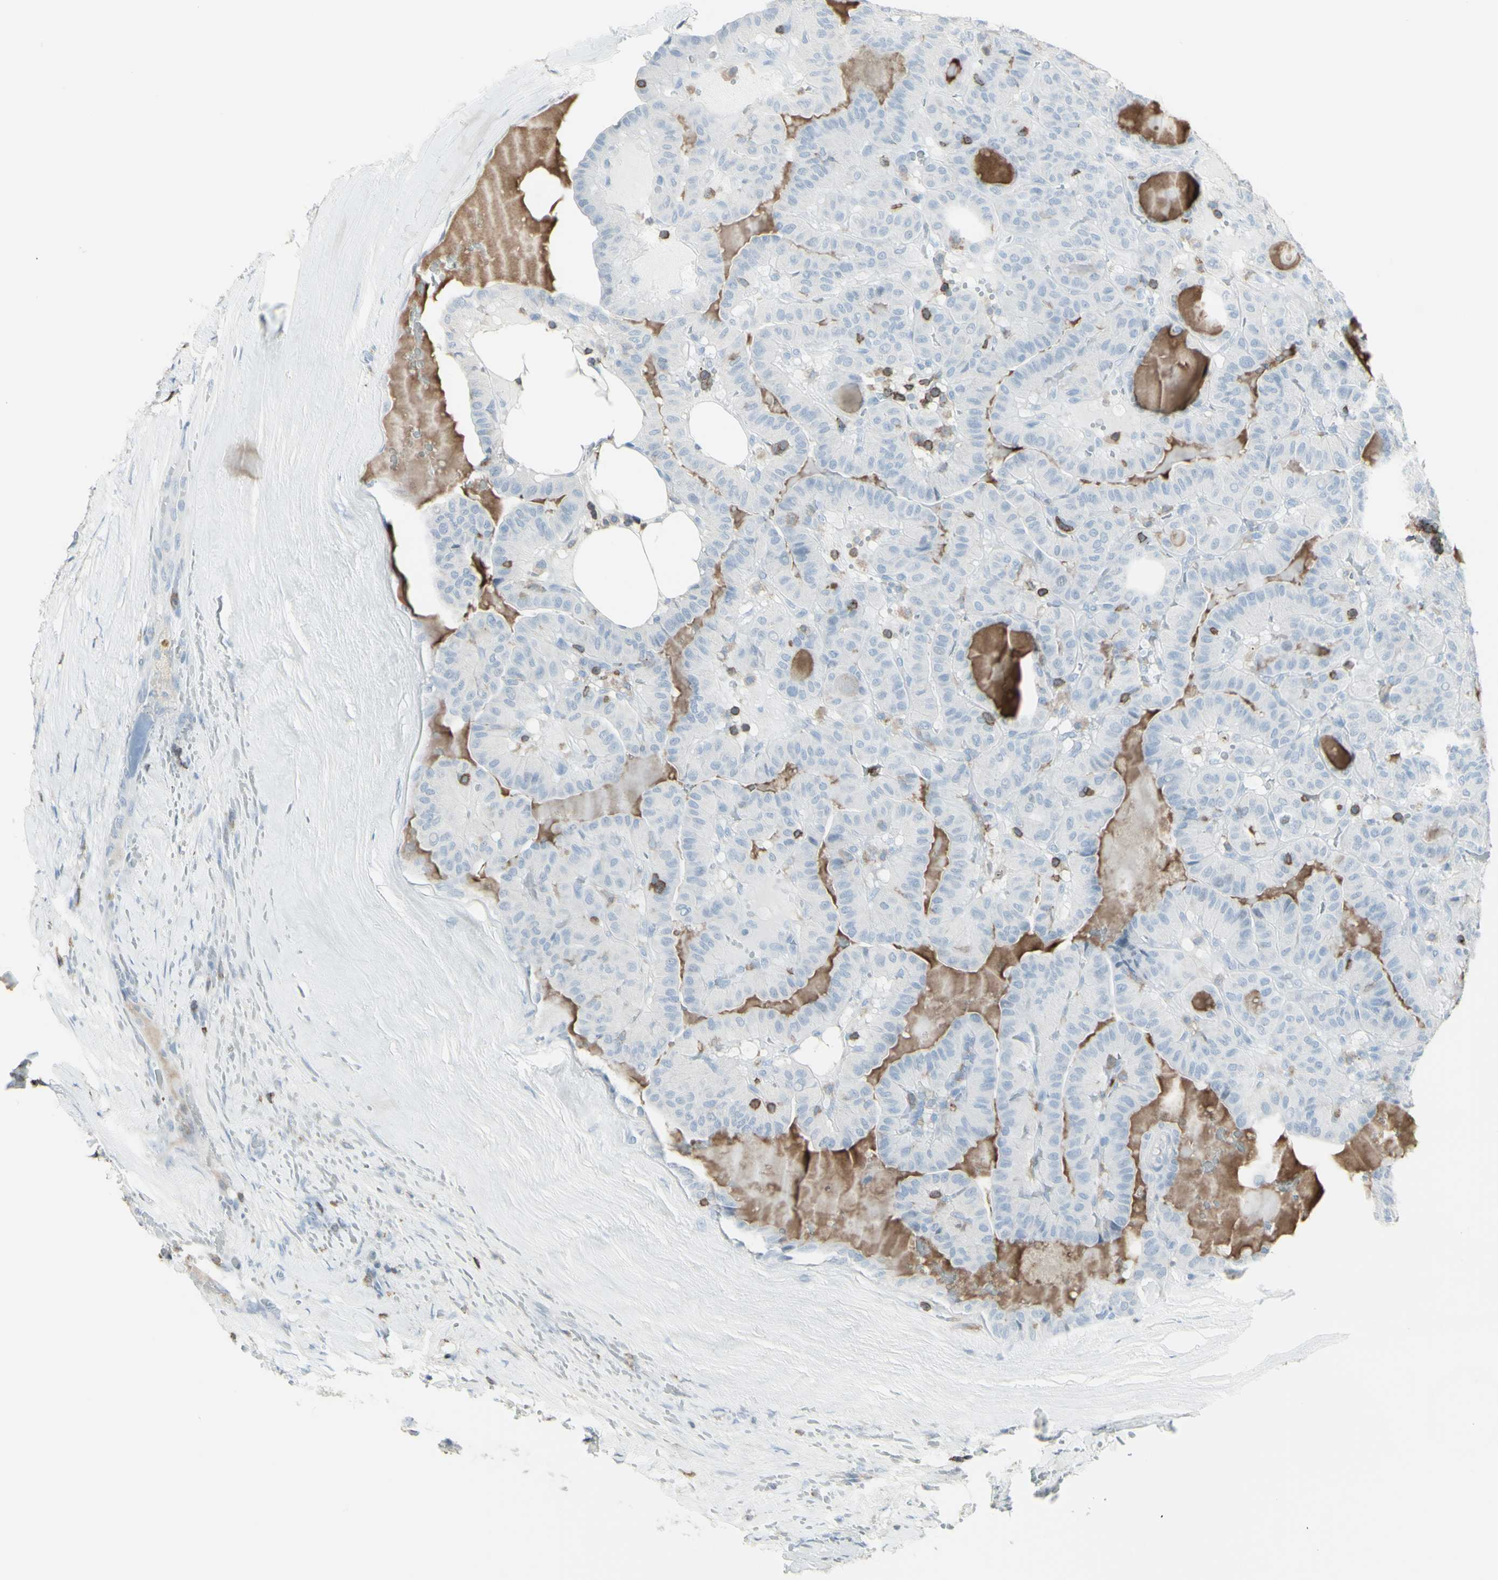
{"staining": {"intensity": "negative", "quantity": "none", "location": "none"}, "tissue": "thyroid cancer", "cell_type": "Tumor cells", "image_type": "cancer", "snomed": [{"axis": "morphology", "description": "Papillary adenocarcinoma, NOS"}, {"axis": "topography", "description": "Thyroid gland"}], "caption": "Tumor cells show no significant protein staining in papillary adenocarcinoma (thyroid). Brightfield microscopy of immunohistochemistry stained with DAB (brown) and hematoxylin (blue), captured at high magnification.", "gene": "NRG1", "patient": {"sex": "male", "age": 77}}